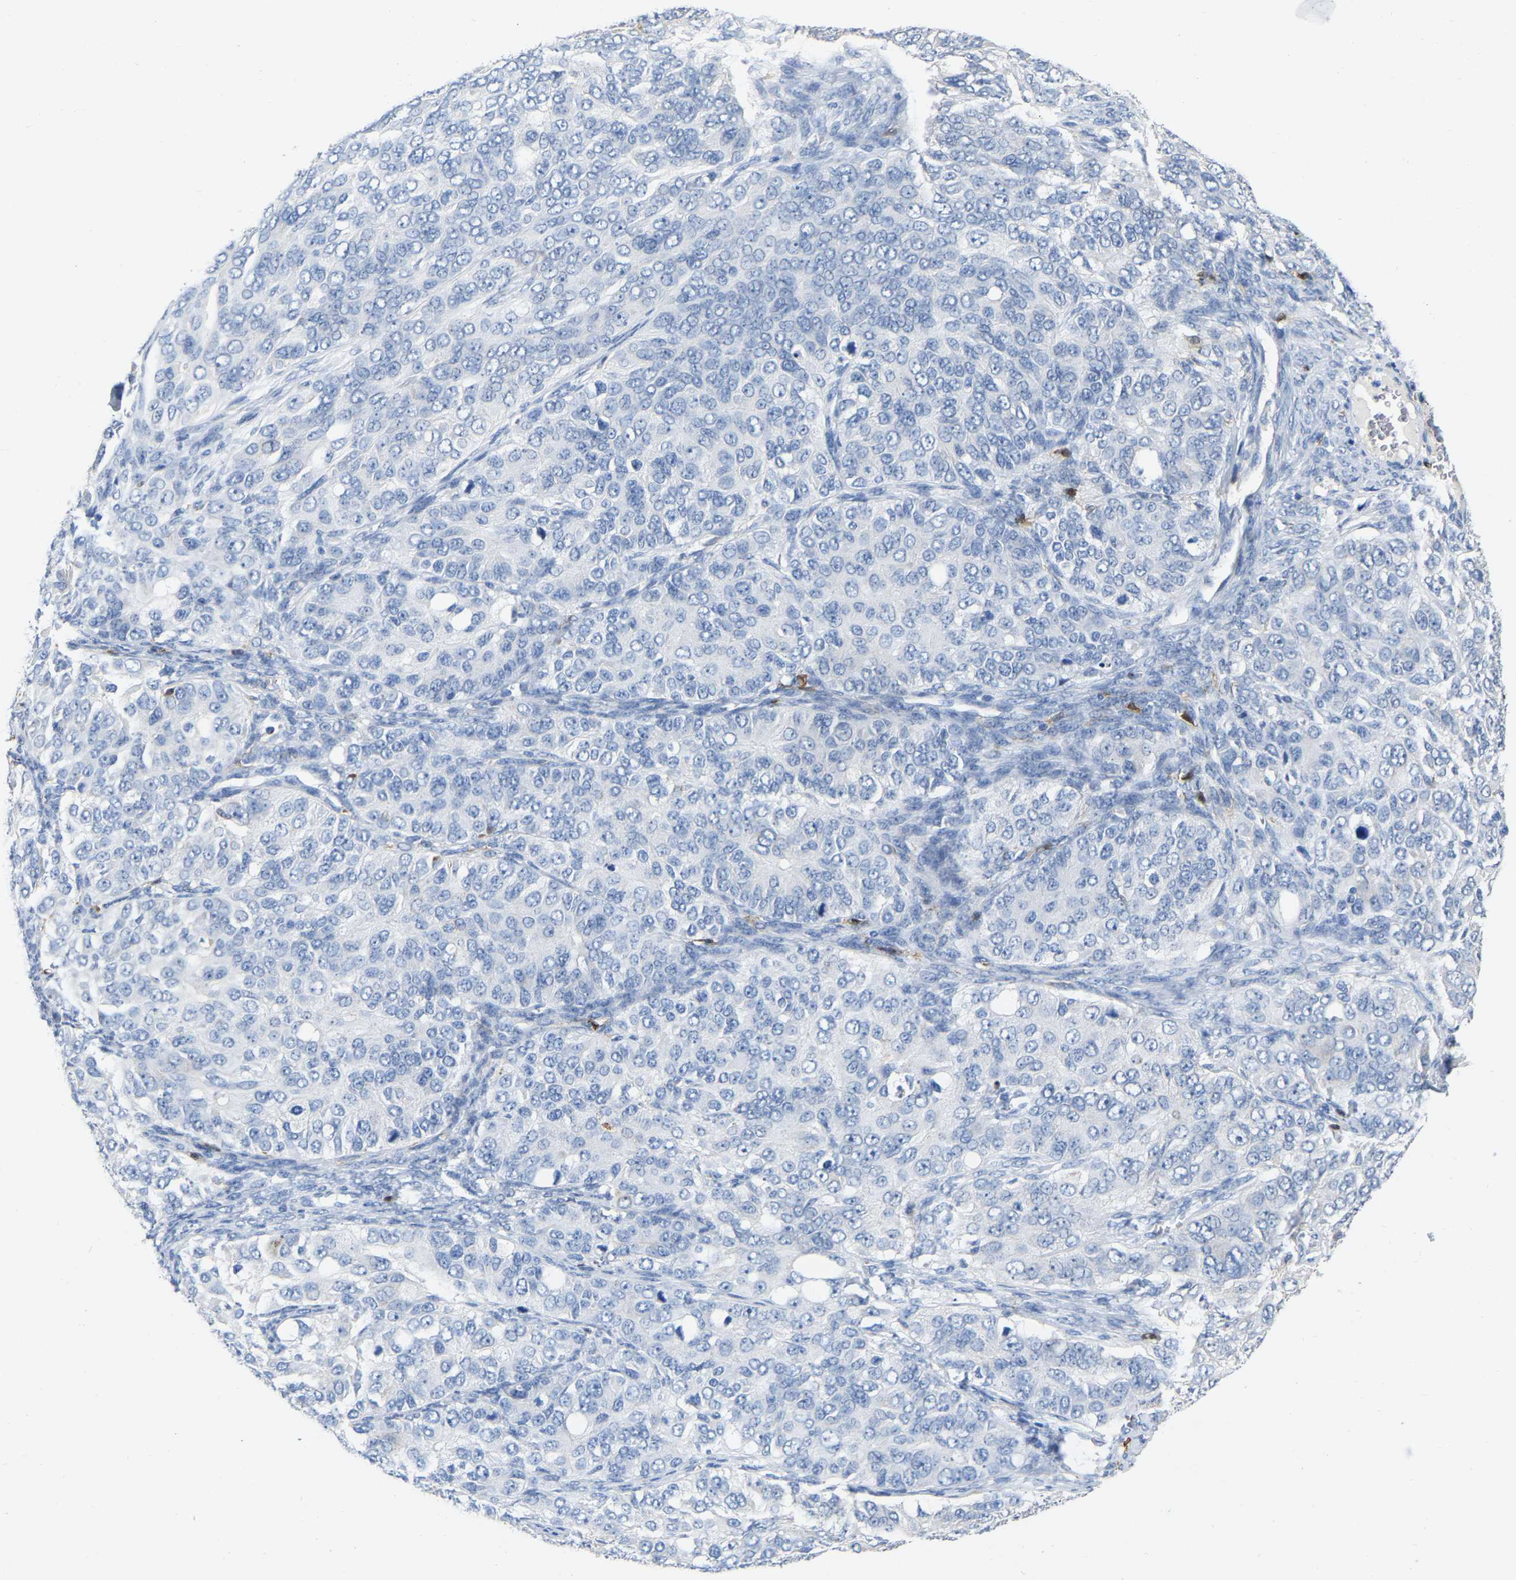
{"staining": {"intensity": "negative", "quantity": "none", "location": "none"}, "tissue": "ovarian cancer", "cell_type": "Tumor cells", "image_type": "cancer", "snomed": [{"axis": "morphology", "description": "Carcinoma, endometroid"}, {"axis": "topography", "description": "Ovary"}], "caption": "Immunohistochemistry (IHC) histopathology image of neoplastic tissue: ovarian cancer (endometroid carcinoma) stained with DAB (3,3'-diaminobenzidine) displays no significant protein expression in tumor cells. (DAB (3,3'-diaminobenzidine) IHC, high magnification).", "gene": "ULBP2", "patient": {"sex": "female", "age": 51}}